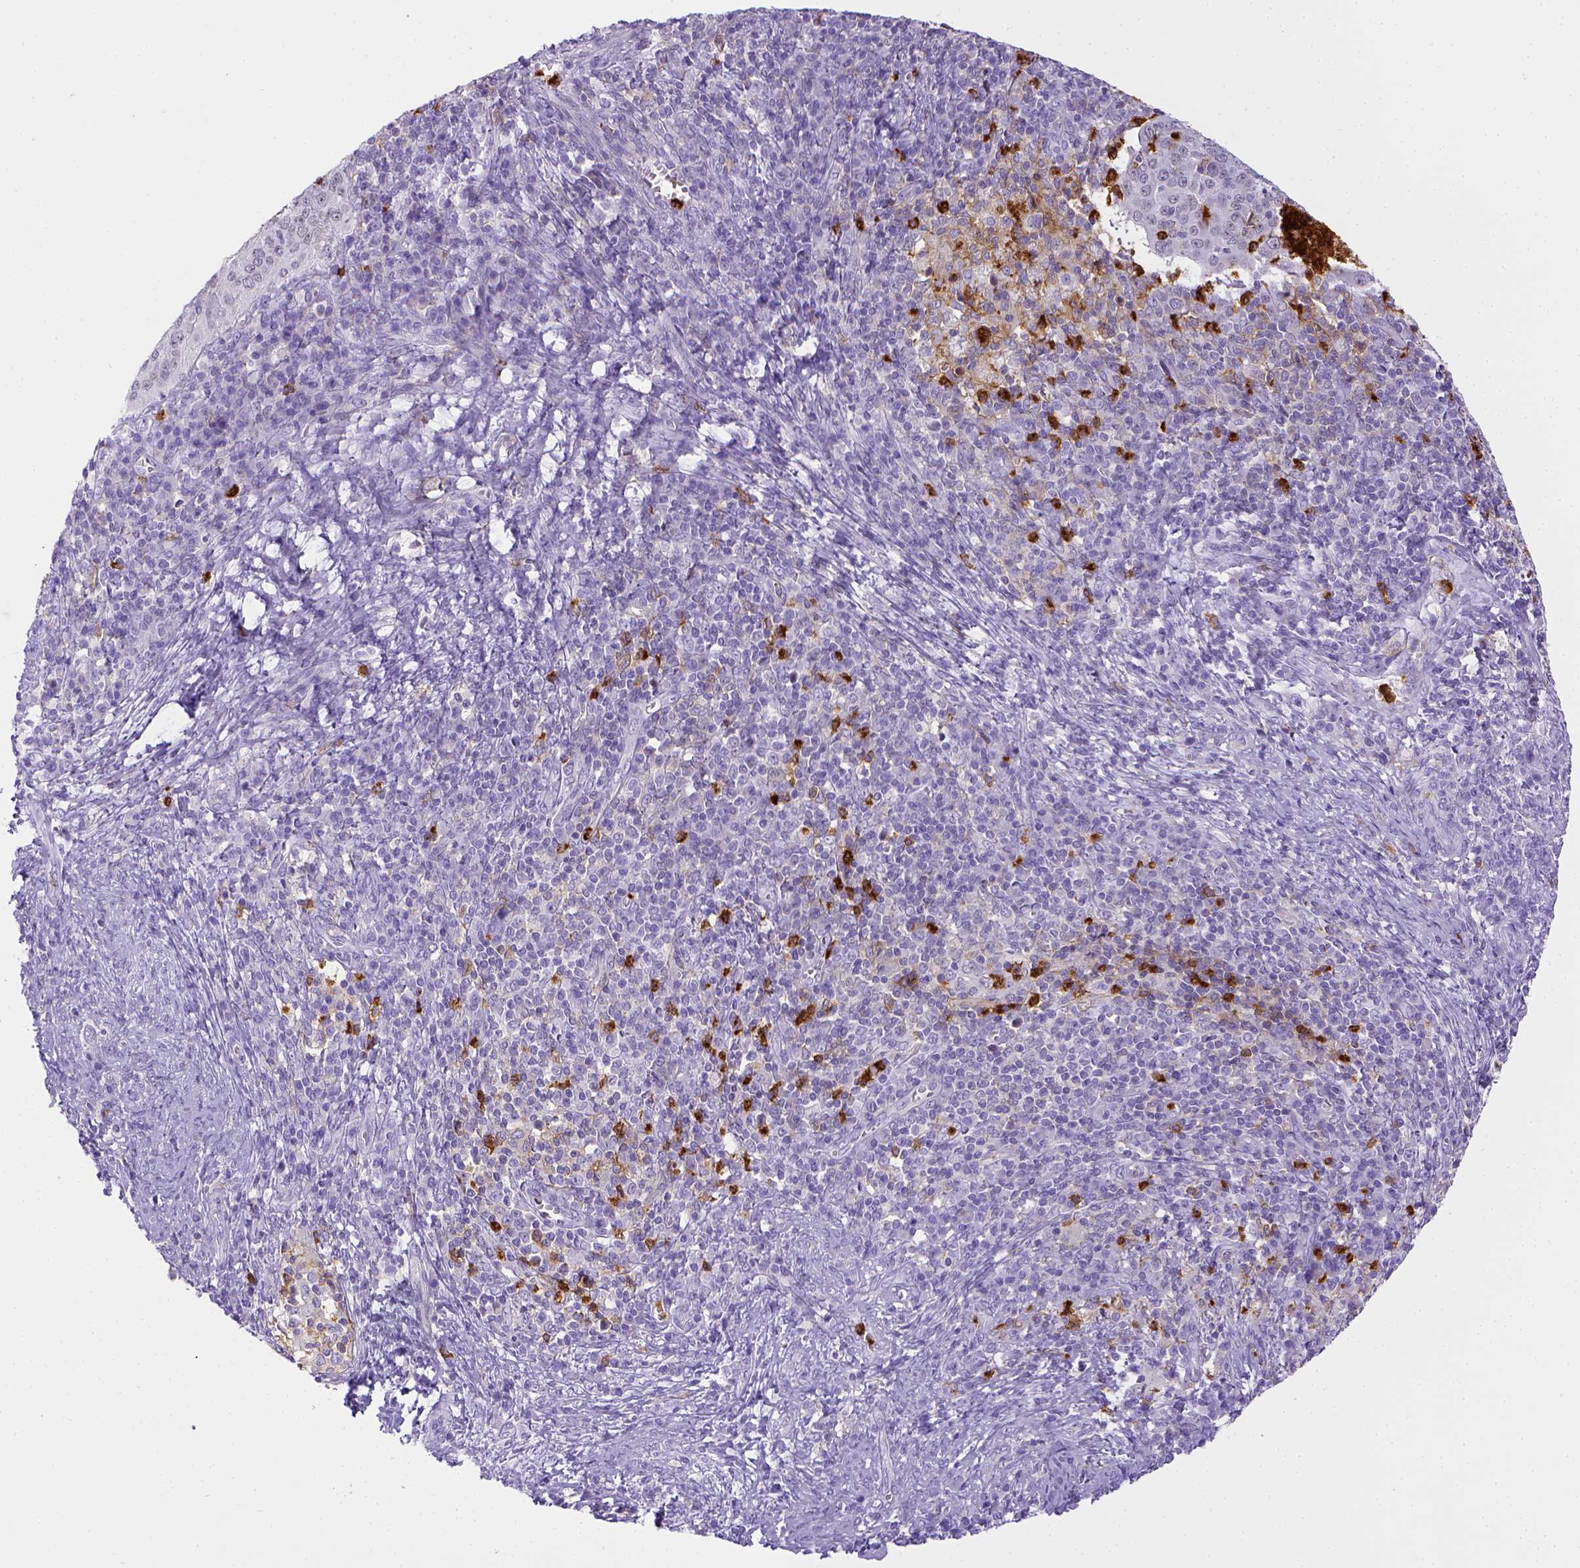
{"staining": {"intensity": "negative", "quantity": "none", "location": "none"}, "tissue": "cervical cancer", "cell_type": "Tumor cells", "image_type": "cancer", "snomed": [{"axis": "morphology", "description": "Squamous cell carcinoma, NOS"}, {"axis": "topography", "description": "Cervix"}], "caption": "The photomicrograph demonstrates no staining of tumor cells in cervical cancer (squamous cell carcinoma). The staining was performed using DAB (3,3'-diaminobenzidine) to visualize the protein expression in brown, while the nuclei were stained in blue with hematoxylin (Magnification: 20x).", "gene": "ITGAM", "patient": {"sex": "female", "age": 39}}